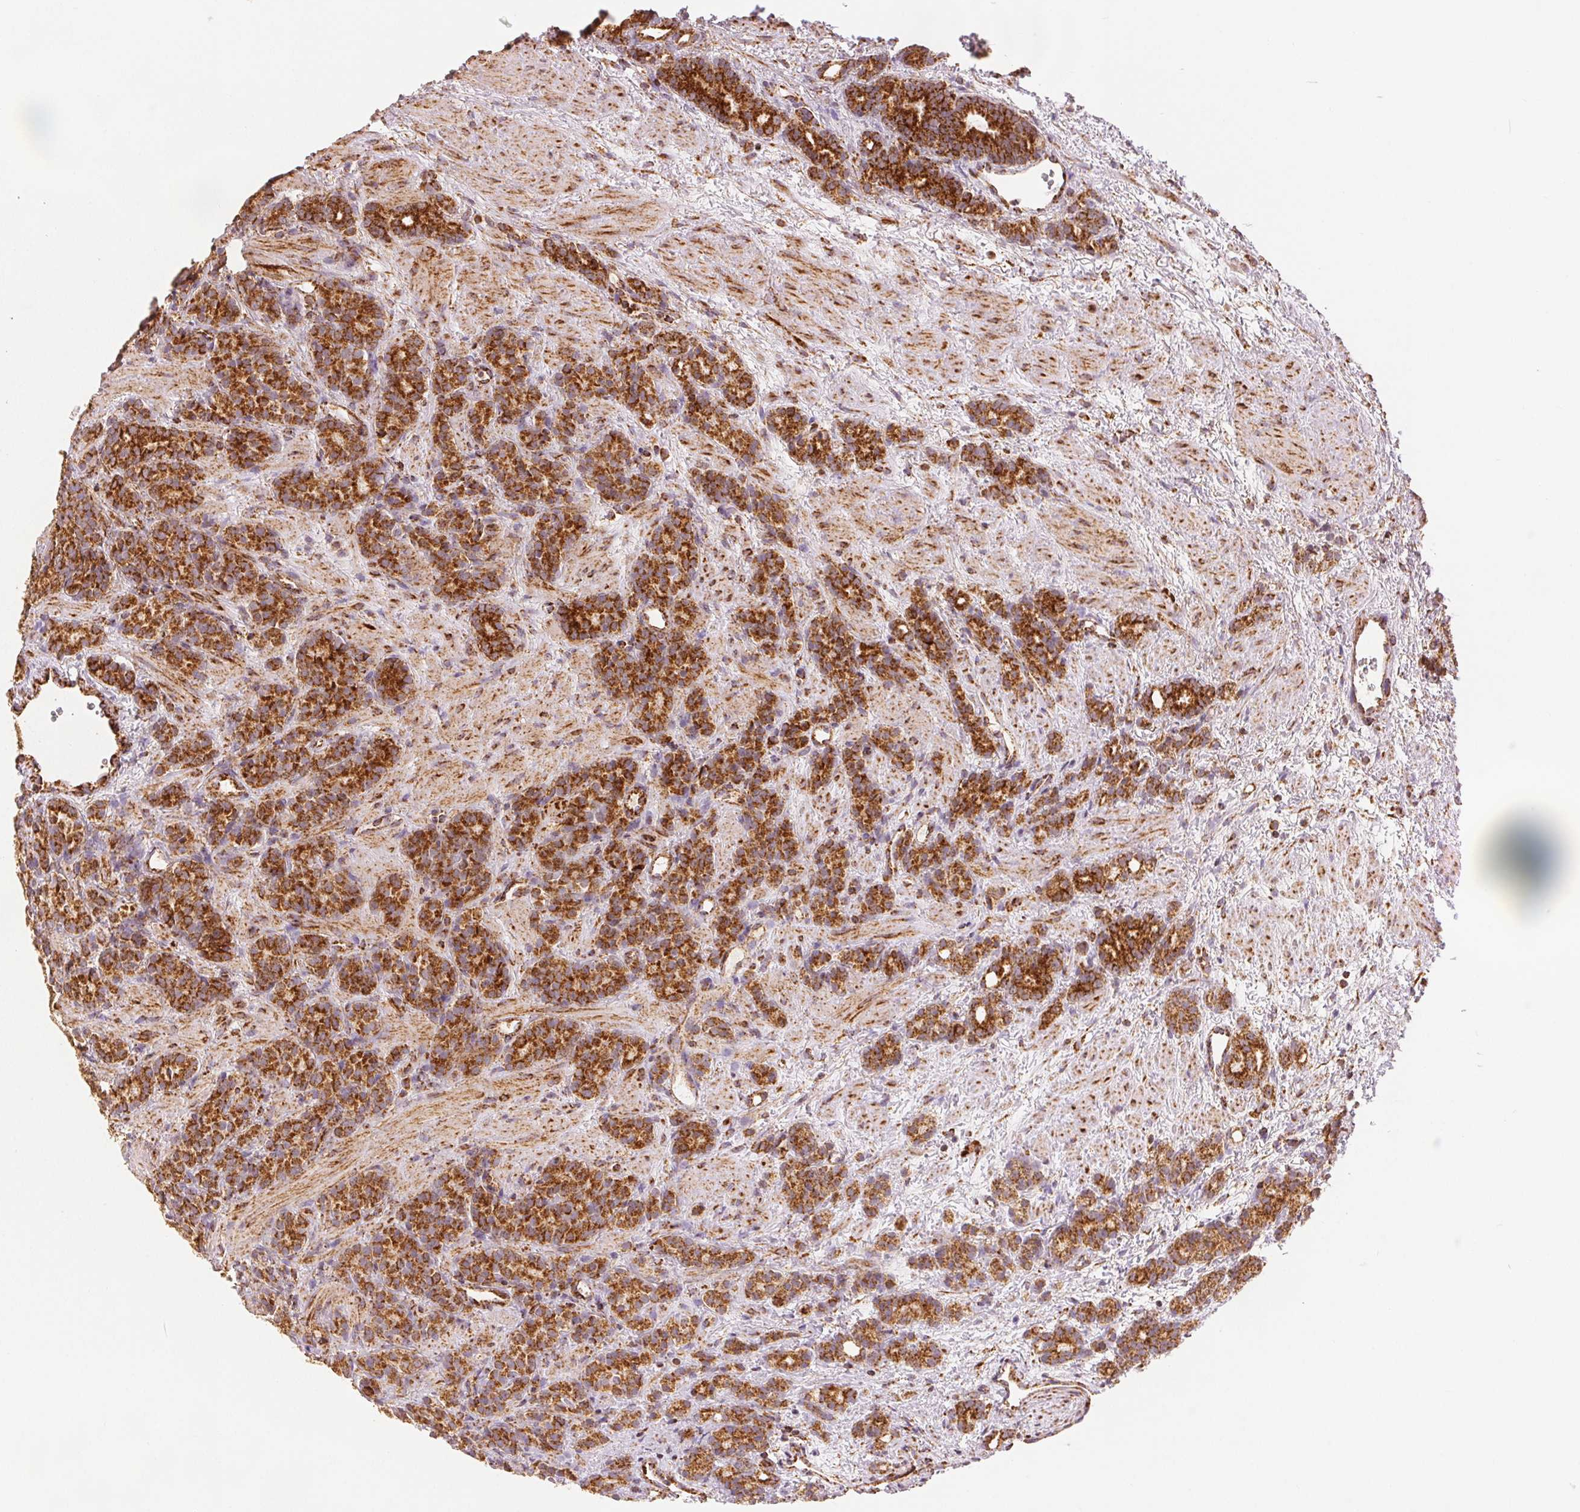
{"staining": {"intensity": "strong", "quantity": ">75%", "location": "cytoplasmic/membranous"}, "tissue": "prostate cancer", "cell_type": "Tumor cells", "image_type": "cancer", "snomed": [{"axis": "morphology", "description": "Adenocarcinoma, High grade"}, {"axis": "topography", "description": "Prostate"}], "caption": "There is high levels of strong cytoplasmic/membranous expression in tumor cells of prostate cancer, as demonstrated by immunohistochemical staining (brown color).", "gene": "SDHB", "patient": {"sex": "male", "age": 84}}